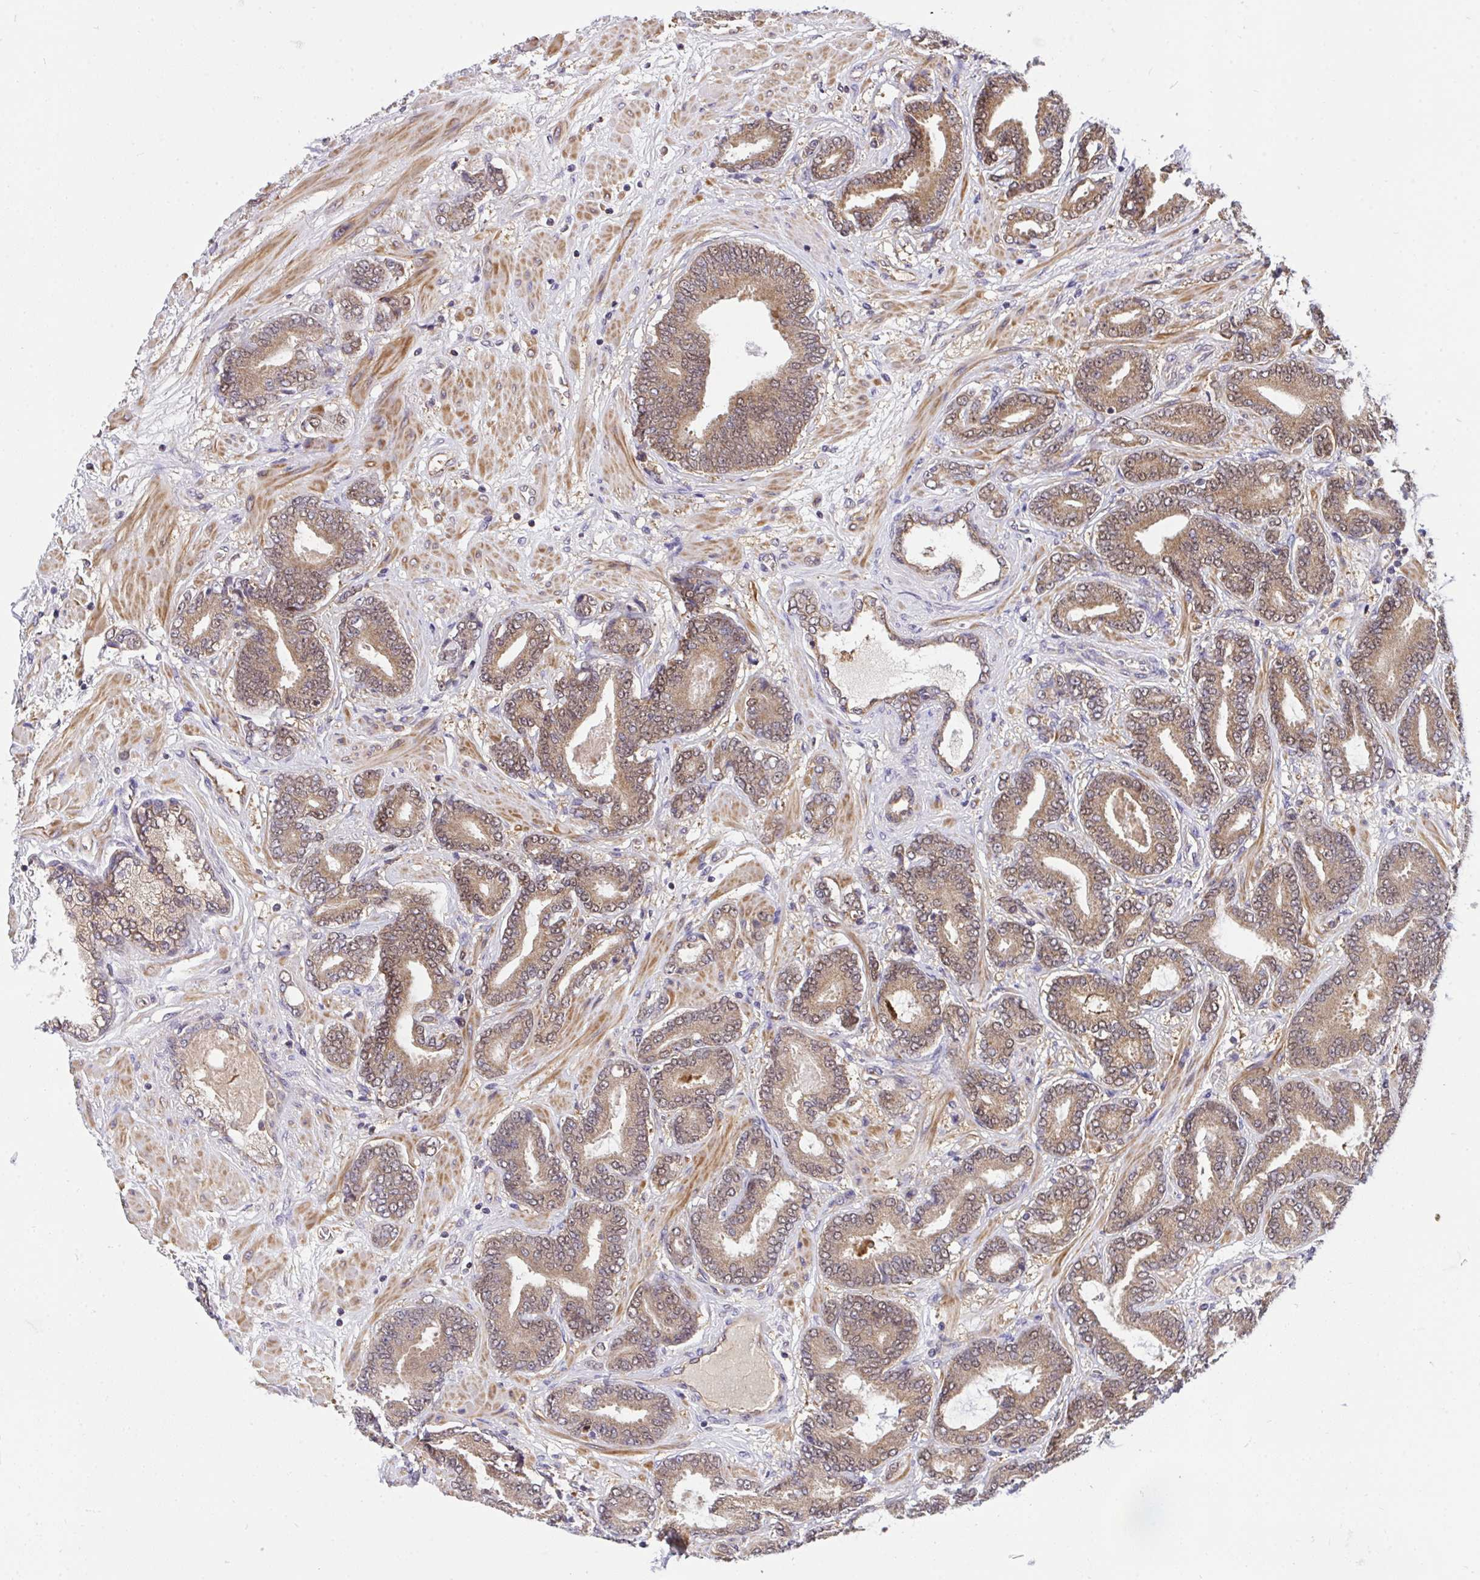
{"staining": {"intensity": "moderate", "quantity": ">75%", "location": "cytoplasmic/membranous,nuclear"}, "tissue": "prostate cancer", "cell_type": "Tumor cells", "image_type": "cancer", "snomed": [{"axis": "morphology", "description": "Adenocarcinoma, High grade"}, {"axis": "topography", "description": "Prostate"}], "caption": "The image shows a brown stain indicating the presence of a protein in the cytoplasmic/membranous and nuclear of tumor cells in prostate adenocarcinoma (high-grade). (DAB = brown stain, brightfield microscopy at high magnification).", "gene": "C19orf54", "patient": {"sex": "male", "age": 62}}